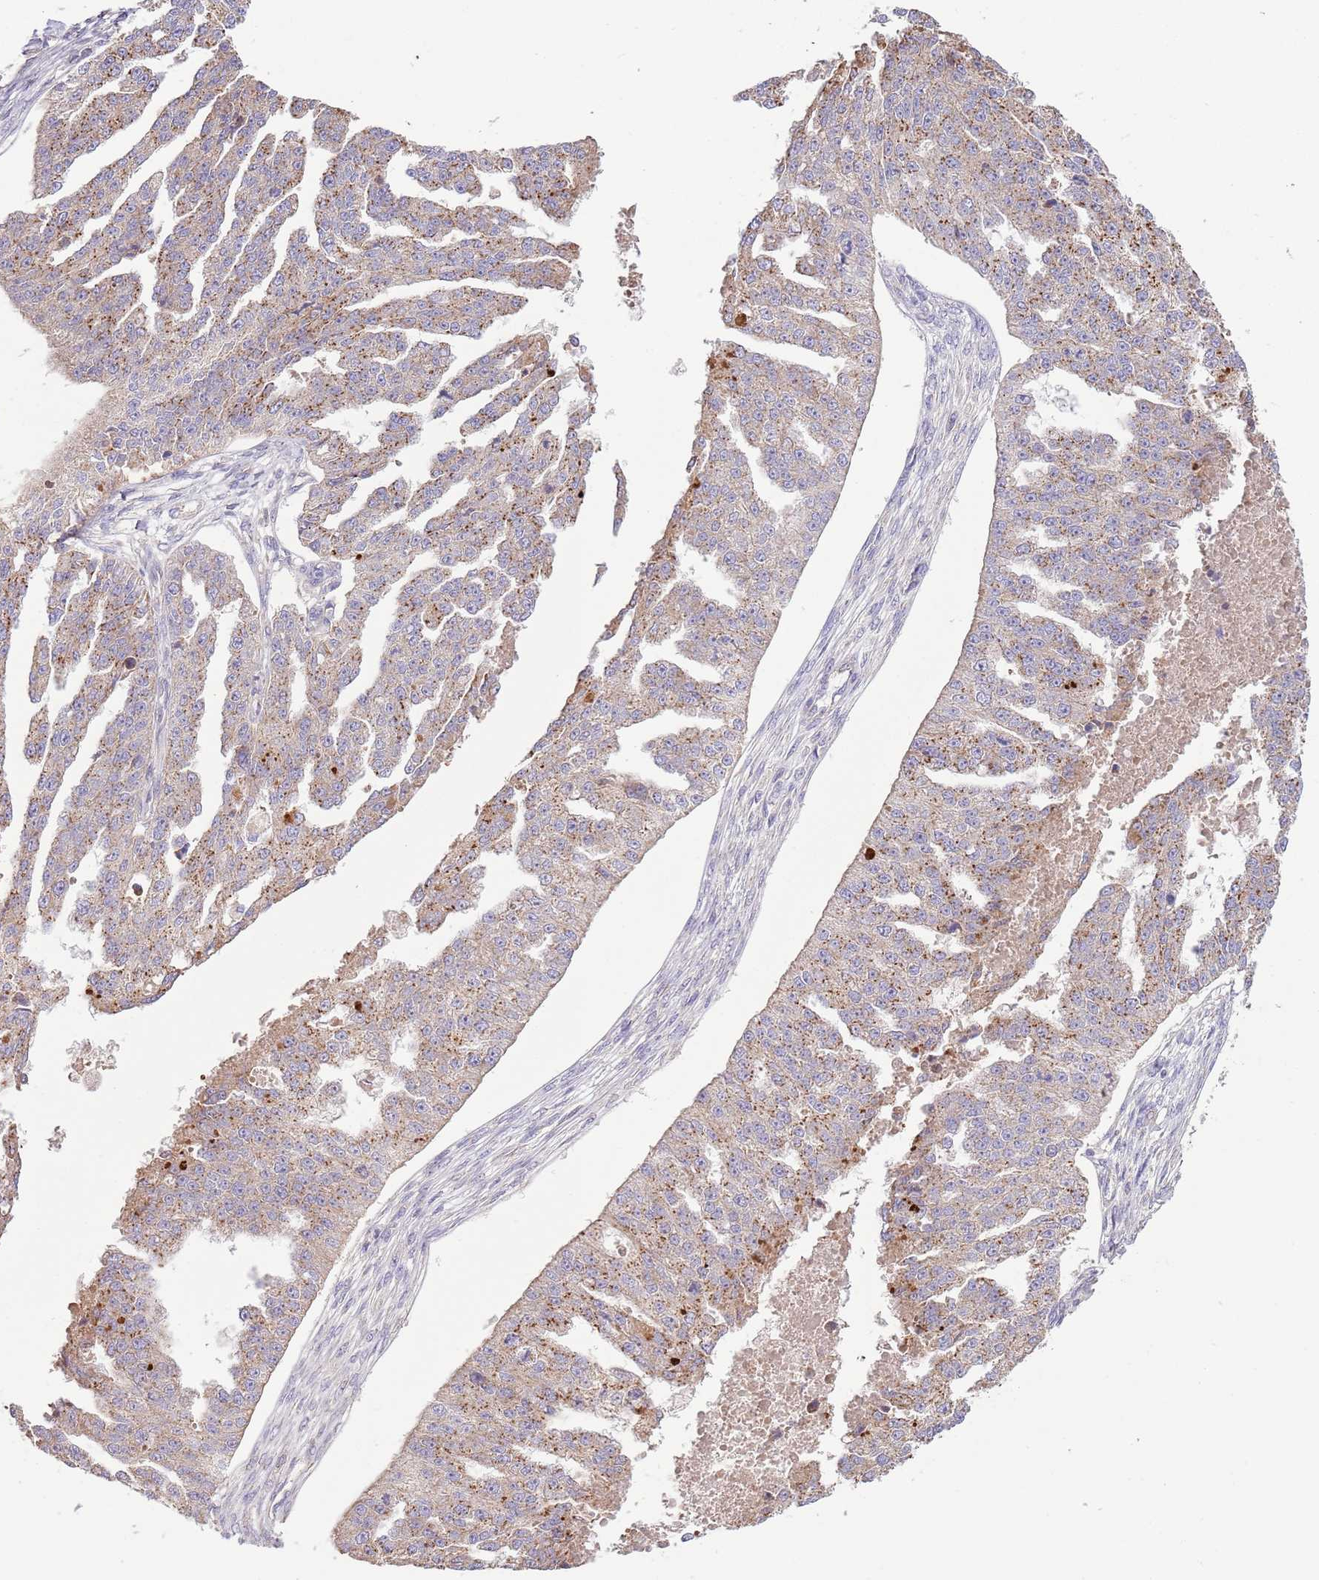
{"staining": {"intensity": "moderate", "quantity": "25%-75%", "location": "cytoplasmic/membranous"}, "tissue": "ovarian cancer", "cell_type": "Tumor cells", "image_type": "cancer", "snomed": [{"axis": "morphology", "description": "Cystadenocarcinoma, serous, NOS"}, {"axis": "topography", "description": "Ovary"}], "caption": "A brown stain shows moderate cytoplasmic/membranous expression of a protein in human ovarian cancer (serous cystadenocarcinoma) tumor cells.", "gene": "ARL2BP", "patient": {"sex": "female", "age": 58}}